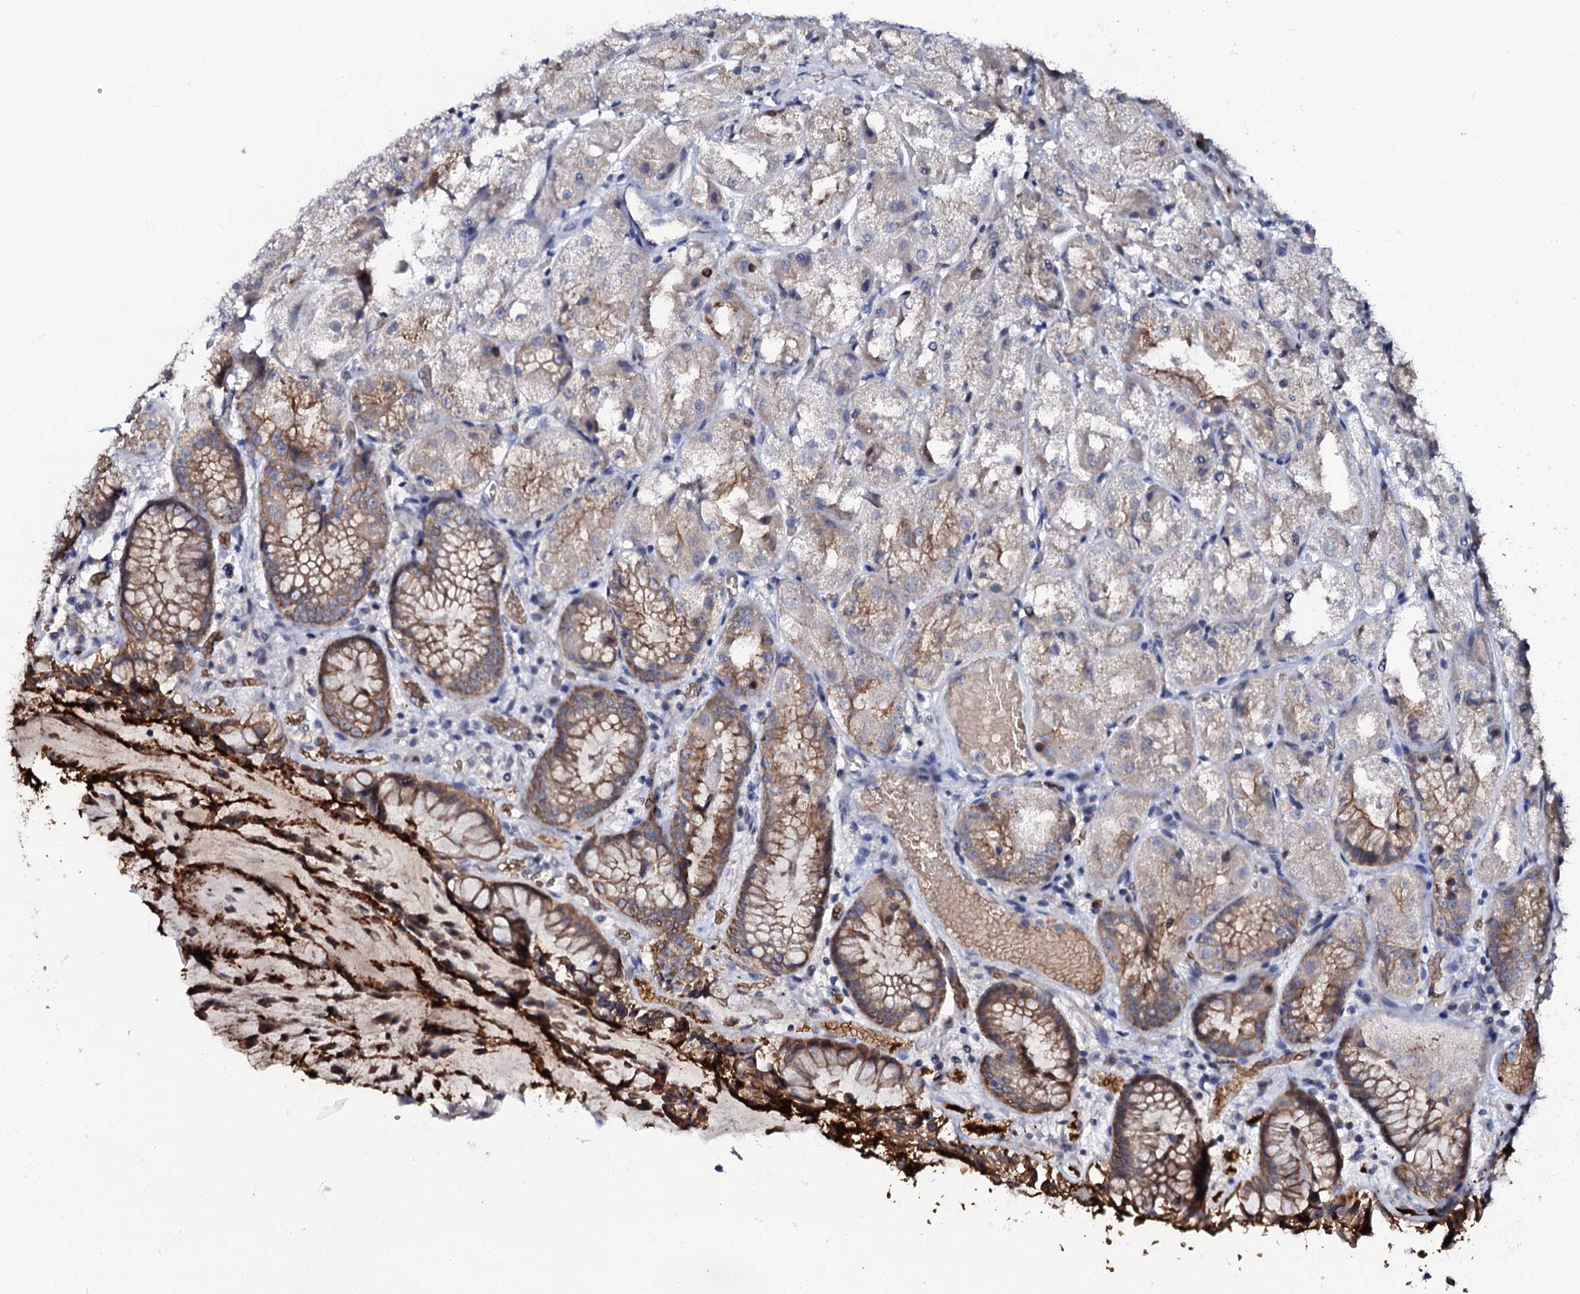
{"staining": {"intensity": "moderate", "quantity": ">75%", "location": "cytoplasmic/membranous"}, "tissue": "stomach", "cell_type": "Glandular cells", "image_type": "normal", "snomed": [{"axis": "morphology", "description": "Normal tissue, NOS"}, {"axis": "topography", "description": "Stomach, upper"}], "caption": "Immunohistochemical staining of benign stomach demonstrates moderate cytoplasmic/membranous protein staining in approximately >75% of glandular cells.", "gene": "C10orf88", "patient": {"sex": "male", "age": 72}}